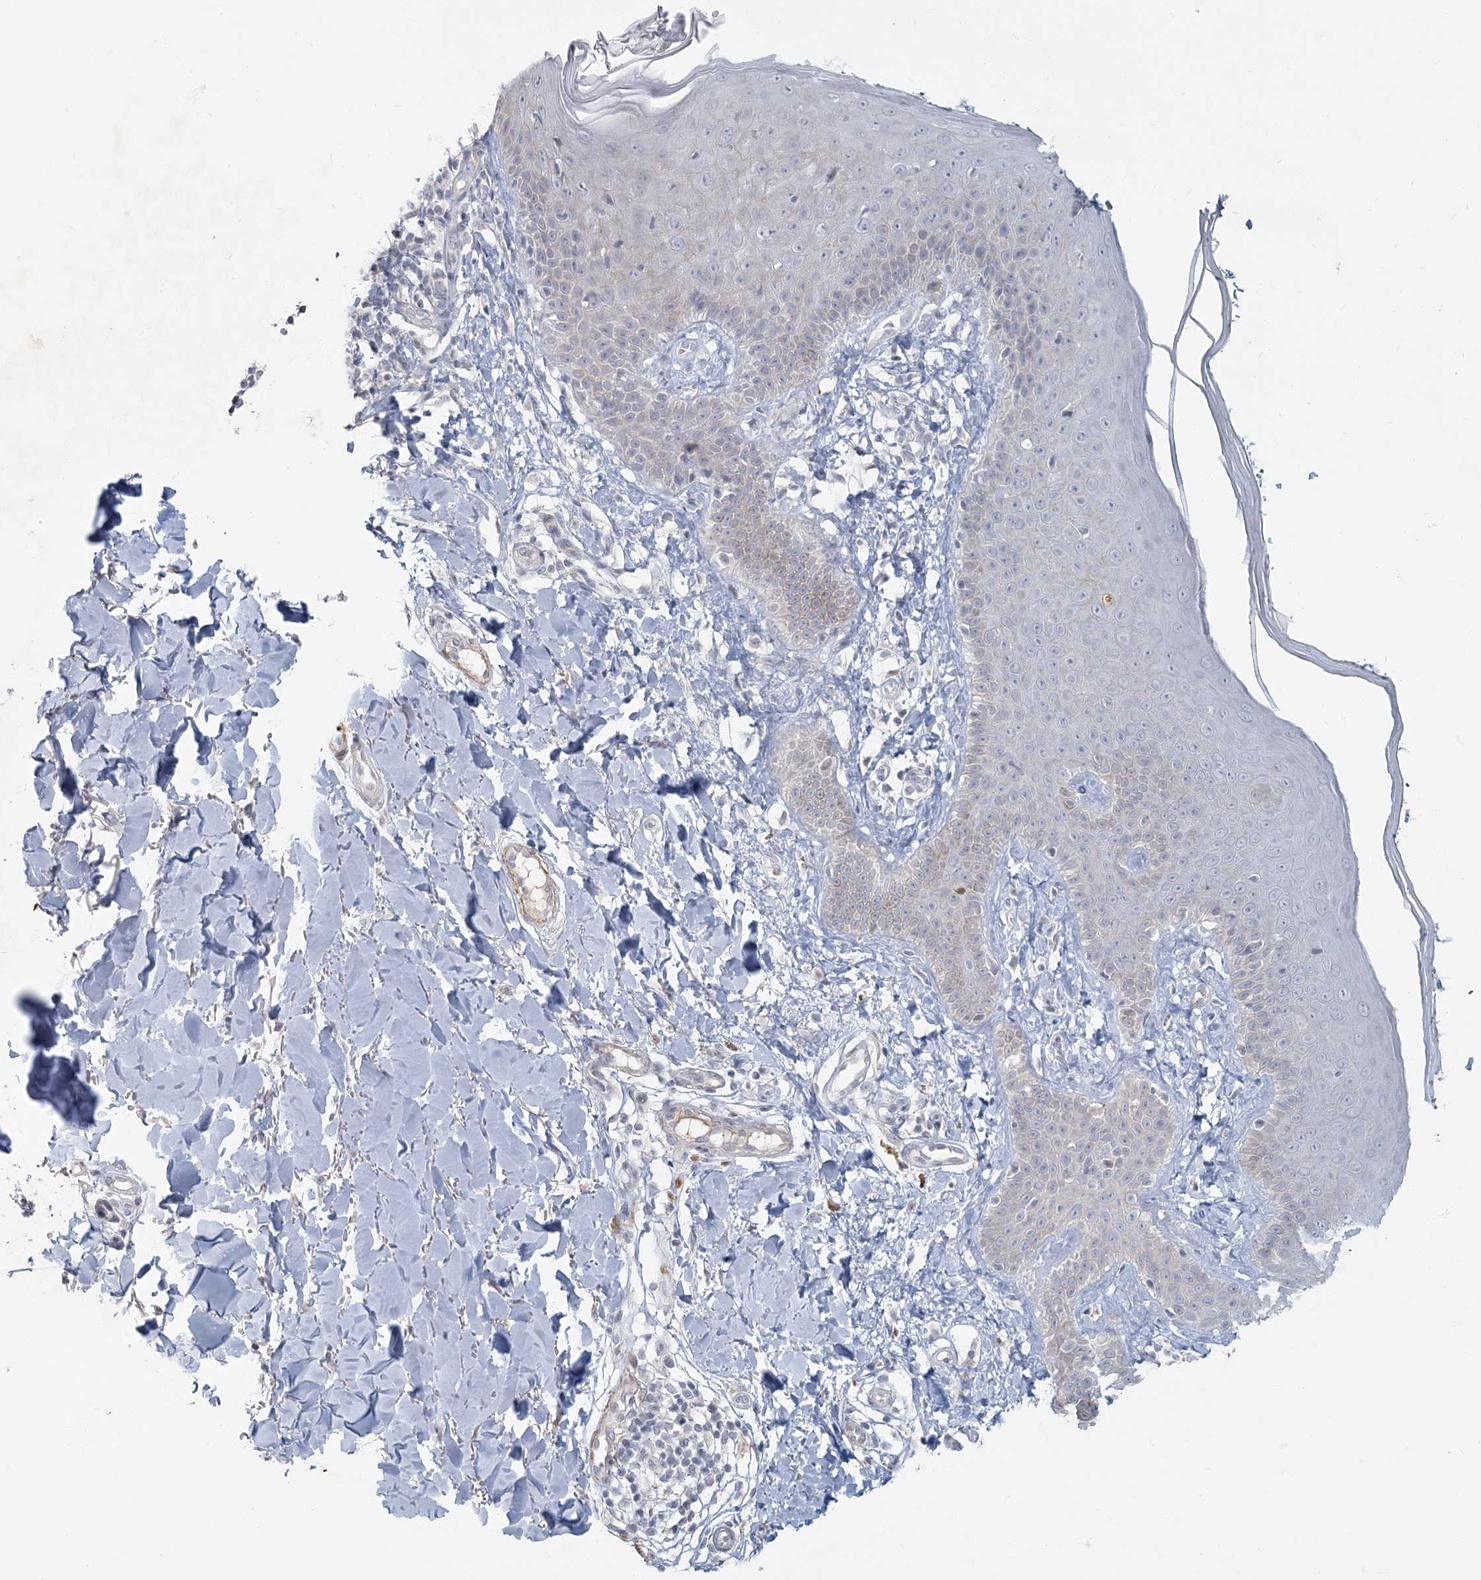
{"staining": {"intensity": "negative", "quantity": "none", "location": "none"}, "tissue": "skin", "cell_type": "Fibroblasts", "image_type": "normal", "snomed": [{"axis": "morphology", "description": "Normal tissue, NOS"}, {"axis": "topography", "description": "Skin"}], "caption": "Image shows no protein positivity in fibroblasts of unremarkable skin. The staining was performed using DAB (3,3'-diaminobenzidine) to visualize the protein expression in brown, while the nuclei were stained in blue with hematoxylin (Magnification: 20x).", "gene": "MYOT", "patient": {"sex": "male", "age": 52}}